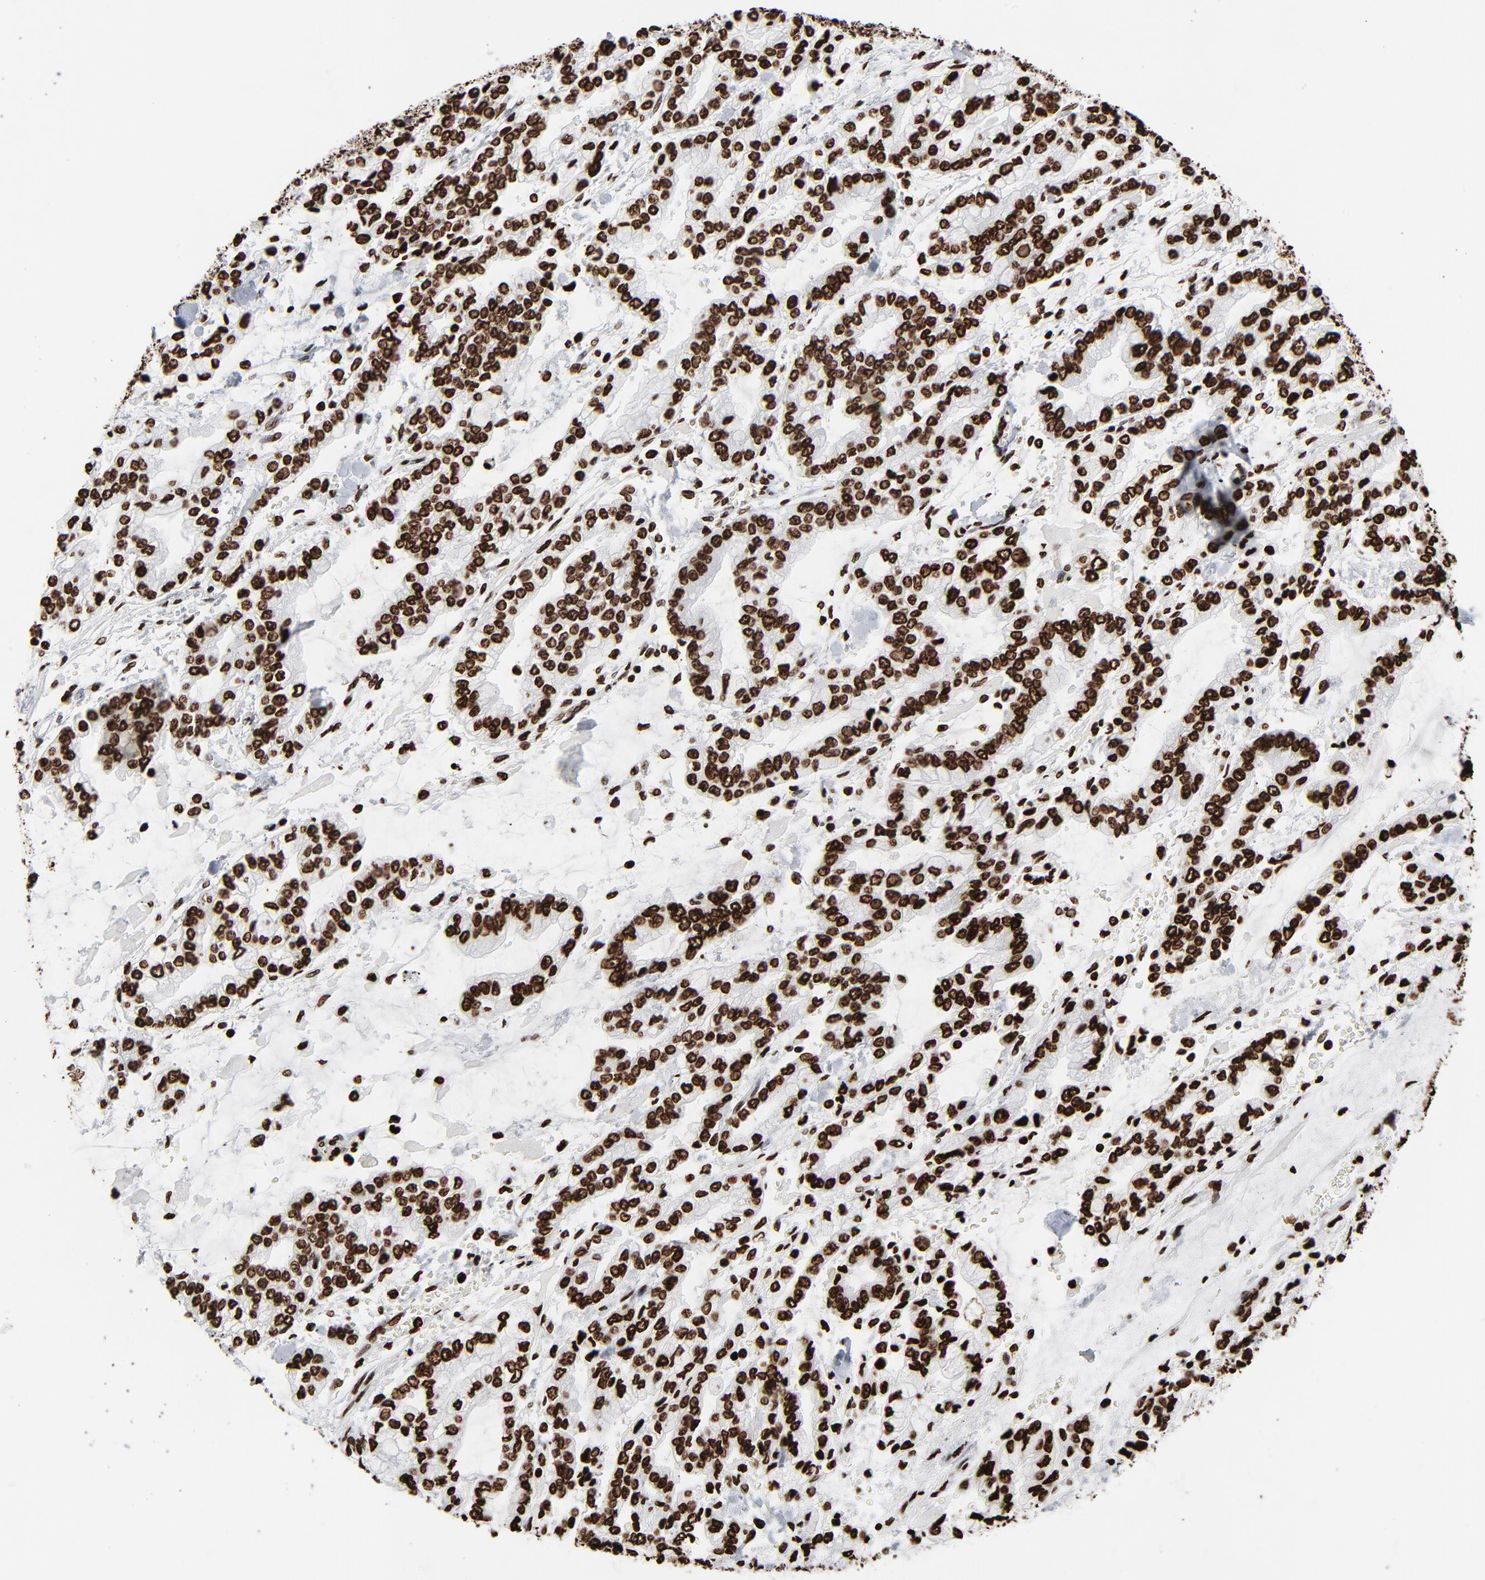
{"staining": {"intensity": "strong", "quantity": ">75%", "location": "nuclear"}, "tissue": "stomach cancer", "cell_type": "Tumor cells", "image_type": "cancer", "snomed": [{"axis": "morphology", "description": "Normal tissue, NOS"}, {"axis": "morphology", "description": "Adenocarcinoma, NOS"}, {"axis": "topography", "description": "Stomach, upper"}, {"axis": "topography", "description": "Stomach"}], "caption": "Immunohistochemistry staining of stomach adenocarcinoma, which reveals high levels of strong nuclear staining in approximately >75% of tumor cells indicating strong nuclear protein positivity. The staining was performed using DAB (brown) for protein detection and nuclei were counterstained in hematoxylin (blue).", "gene": "H3-4", "patient": {"sex": "male", "age": 76}}